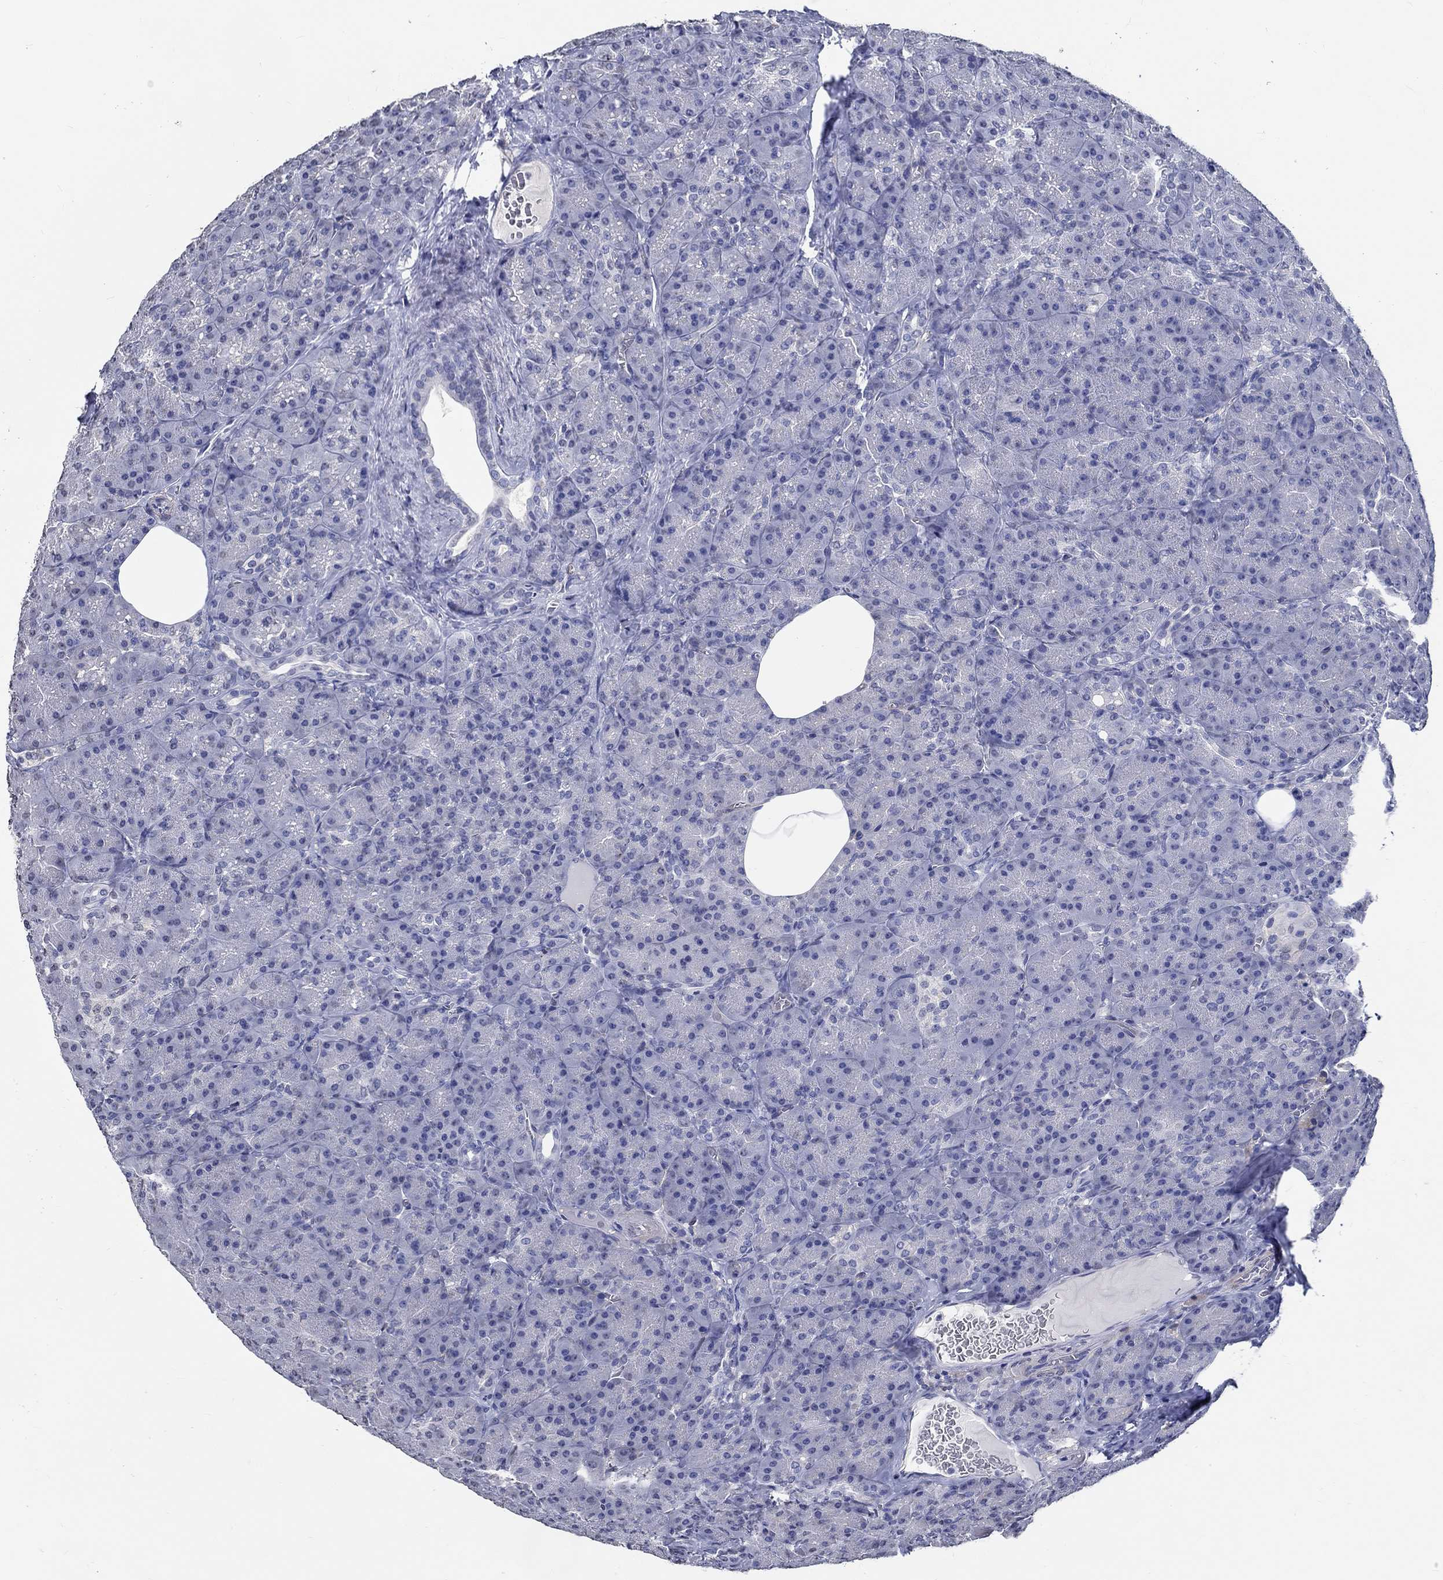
{"staining": {"intensity": "negative", "quantity": "none", "location": "none"}, "tissue": "pancreas", "cell_type": "Exocrine glandular cells", "image_type": "normal", "snomed": [{"axis": "morphology", "description": "Normal tissue, NOS"}, {"axis": "topography", "description": "Pancreas"}], "caption": "Immunohistochemistry (IHC) of unremarkable human pancreas shows no expression in exocrine glandular cells.", "gene": "PDE1B", "patient": {"sex": "male", "age": 57}}